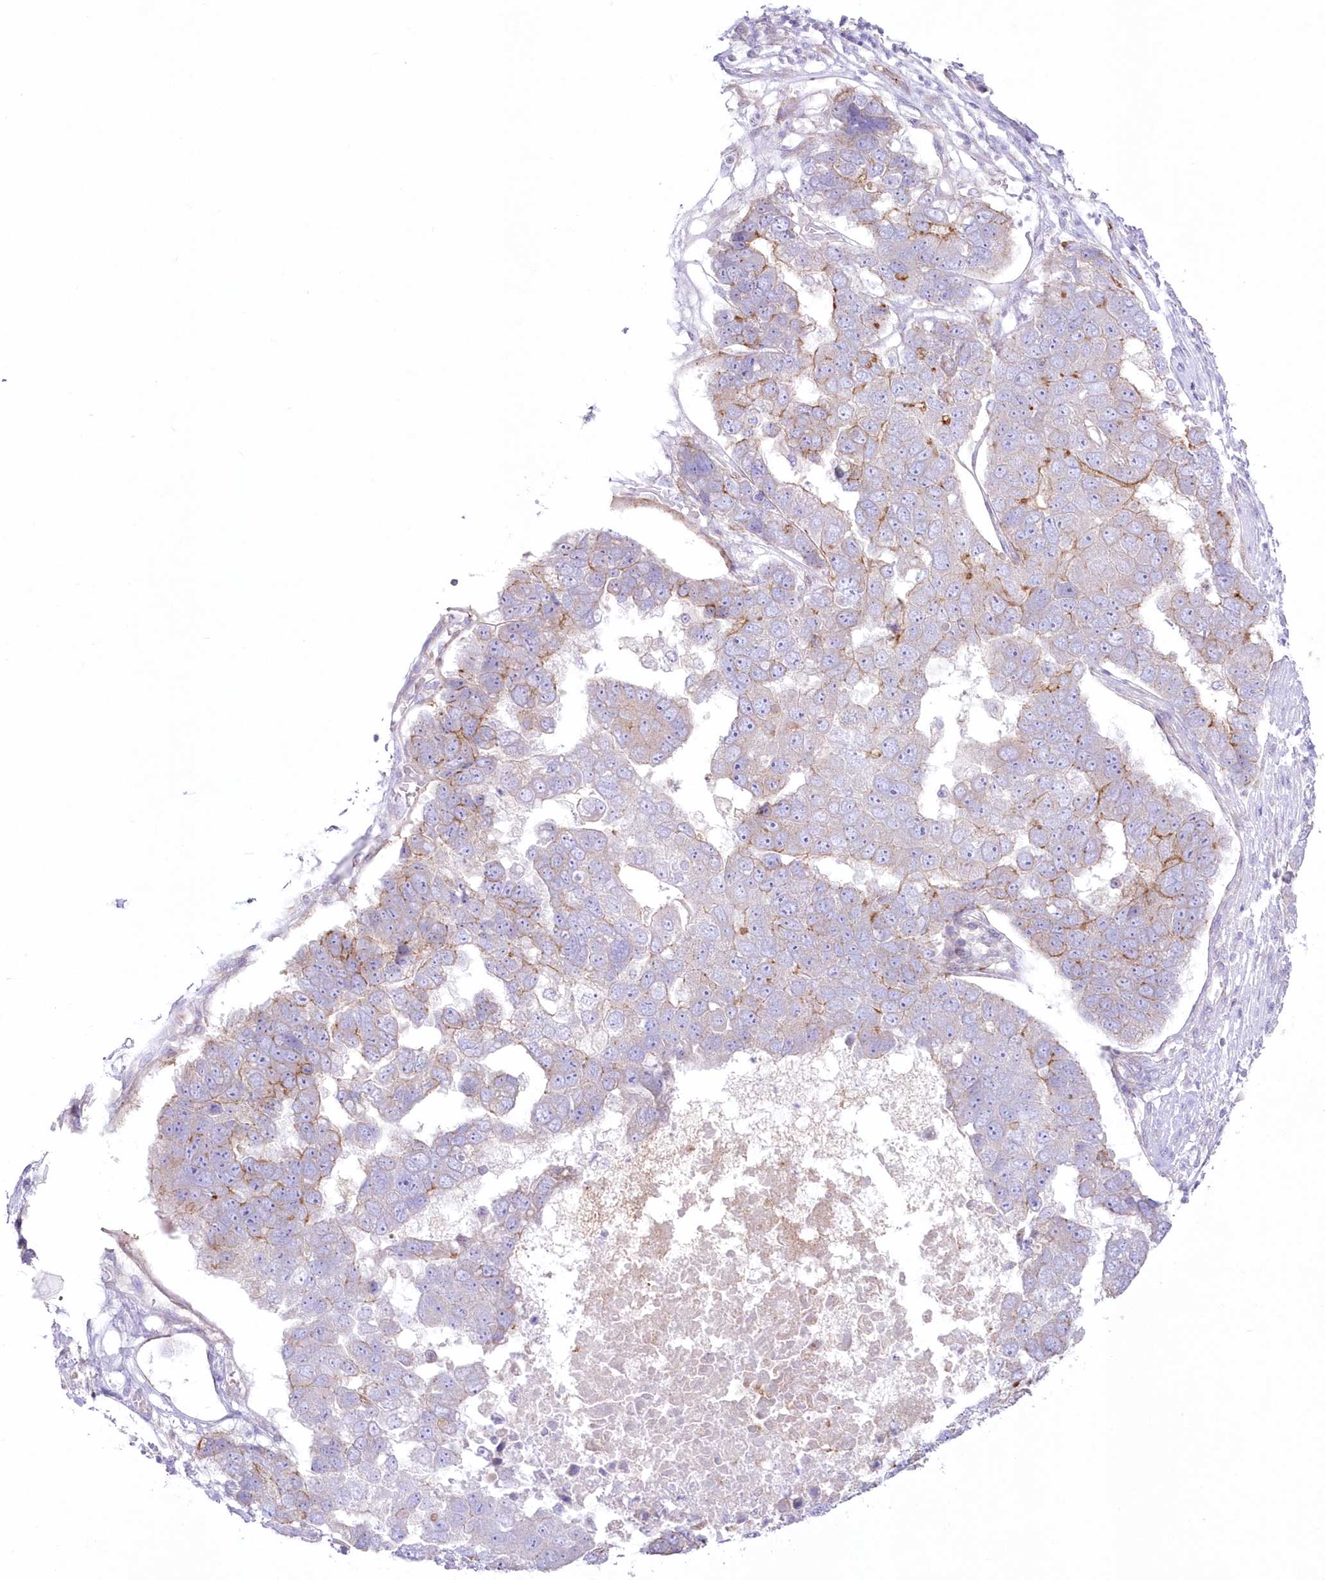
{"staining": {"intensity": "moderate", "quantity": "<25%", "location": "cytoplasmic/membranous"}, "tissue": "pancreatic cancer", "cell_type": "Tumor cells", "image_type": "cancer", "snomed": [{"axis": "morphology", "description": "Adenocarcinoma, NOS"}, {"axis": "topography", "description": "Pancreas"}], "caption": "Immunohistochemistry (IHC) micrograph of human pancreatic adenocarcinoma stained for a protein (brown), which displays low levels of moderate cytoplasmic/membranous staining in approximately <25% of tumor cells.", "gene": "ZNF843", "patient": {"sex": "female", "age": 61}}